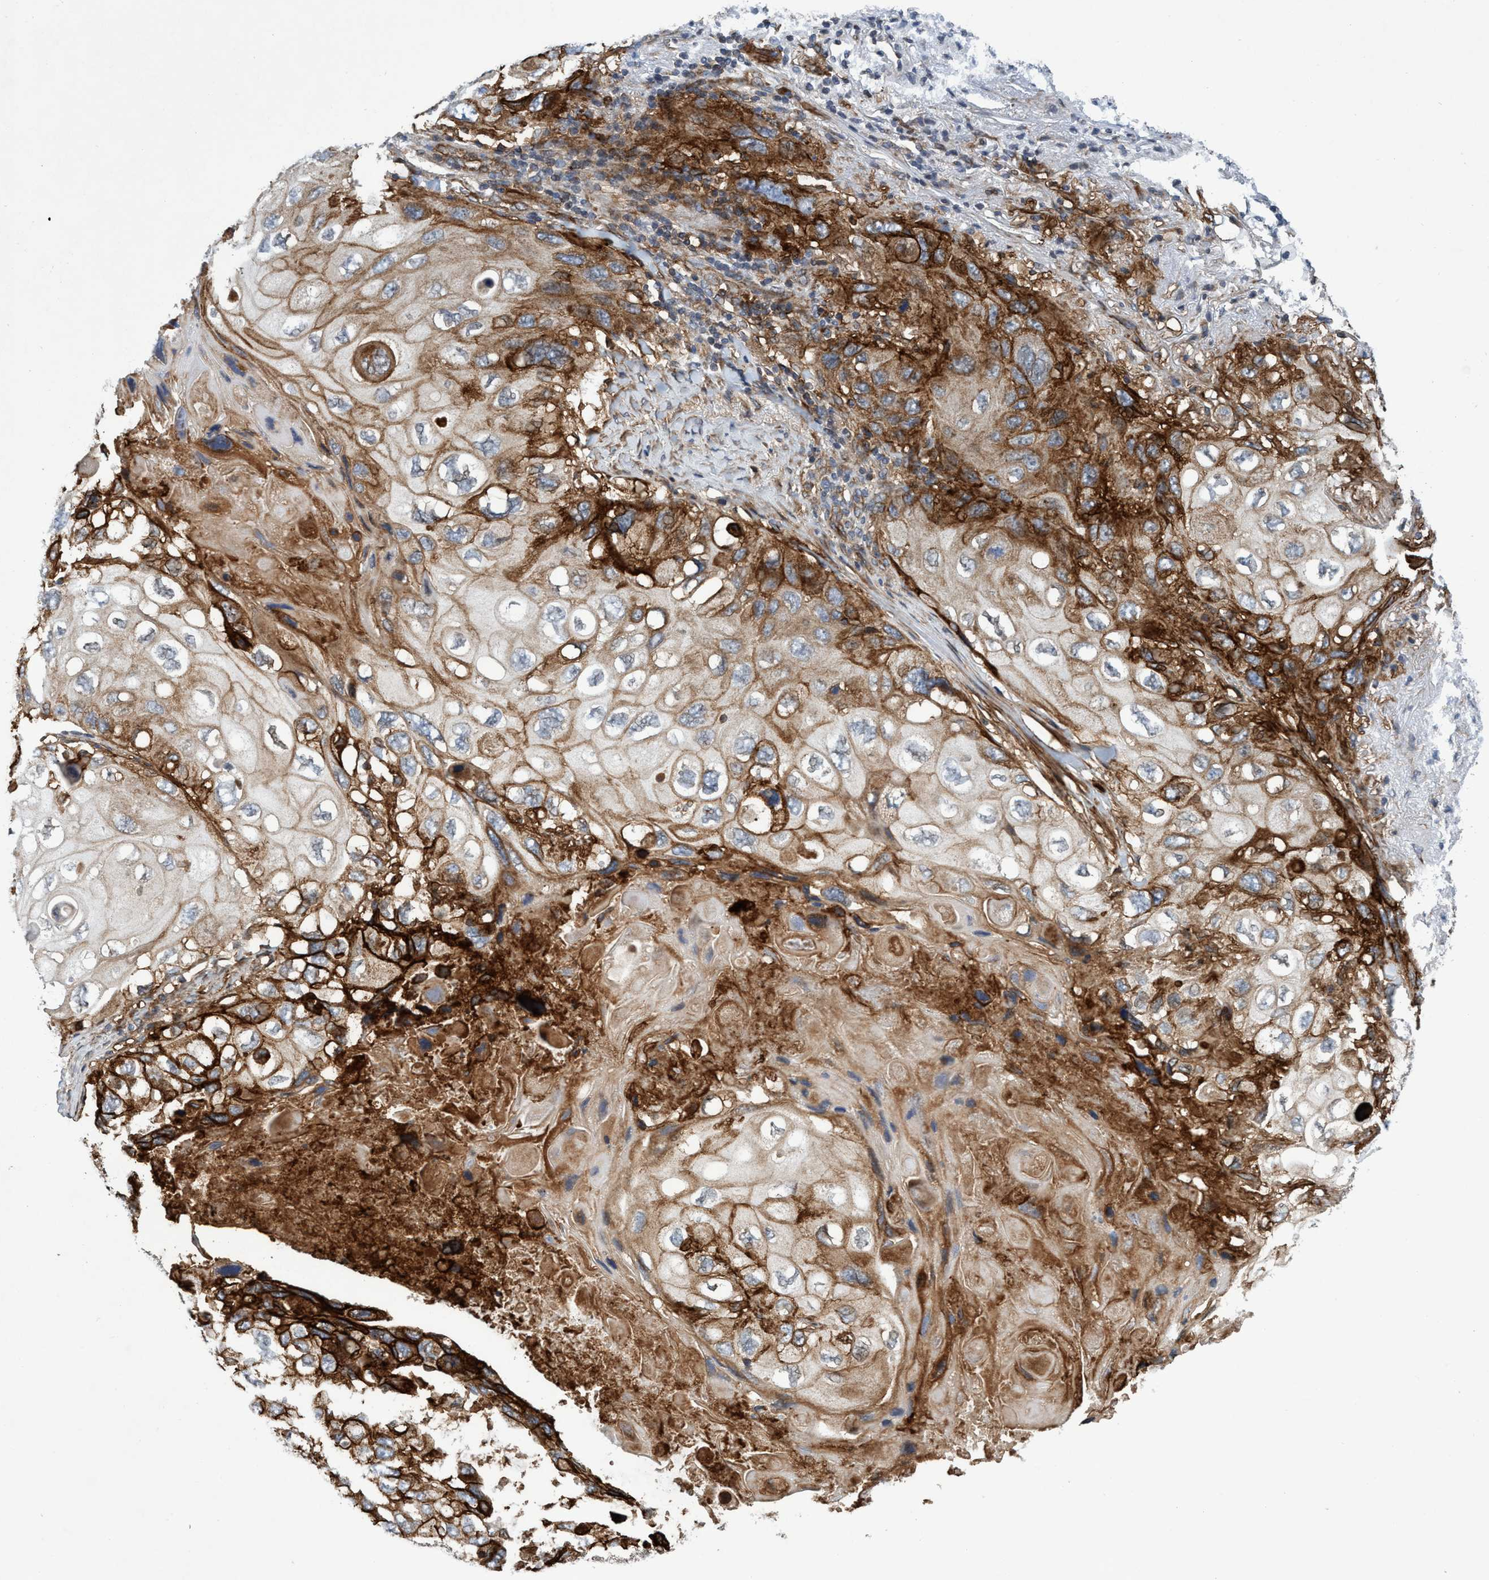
{"staining": {"intensity": "strong", "quantity": ">75%", "location": "cytoplasmic/membranous"}, "tissue": "lung cancer", "cell_type": "Tumor cells", "image_type": "cancer", "snomed": [{"axis": "morphology", "description": "Squamous cell carcinoma, NOS"}, {"axis": "topography", "description": "Lung"}], "caption": "Immunohistochemistry (DAB) staining of human lung cancer exhibits strong cytoplasmic/membranous protein staining in about >75% of tumor cells. (DAB IHC, brown staining for protein, blue staining for nuclei).", "gene": "SLC16A3", "patient": {"sex": "female", "age": 73}}